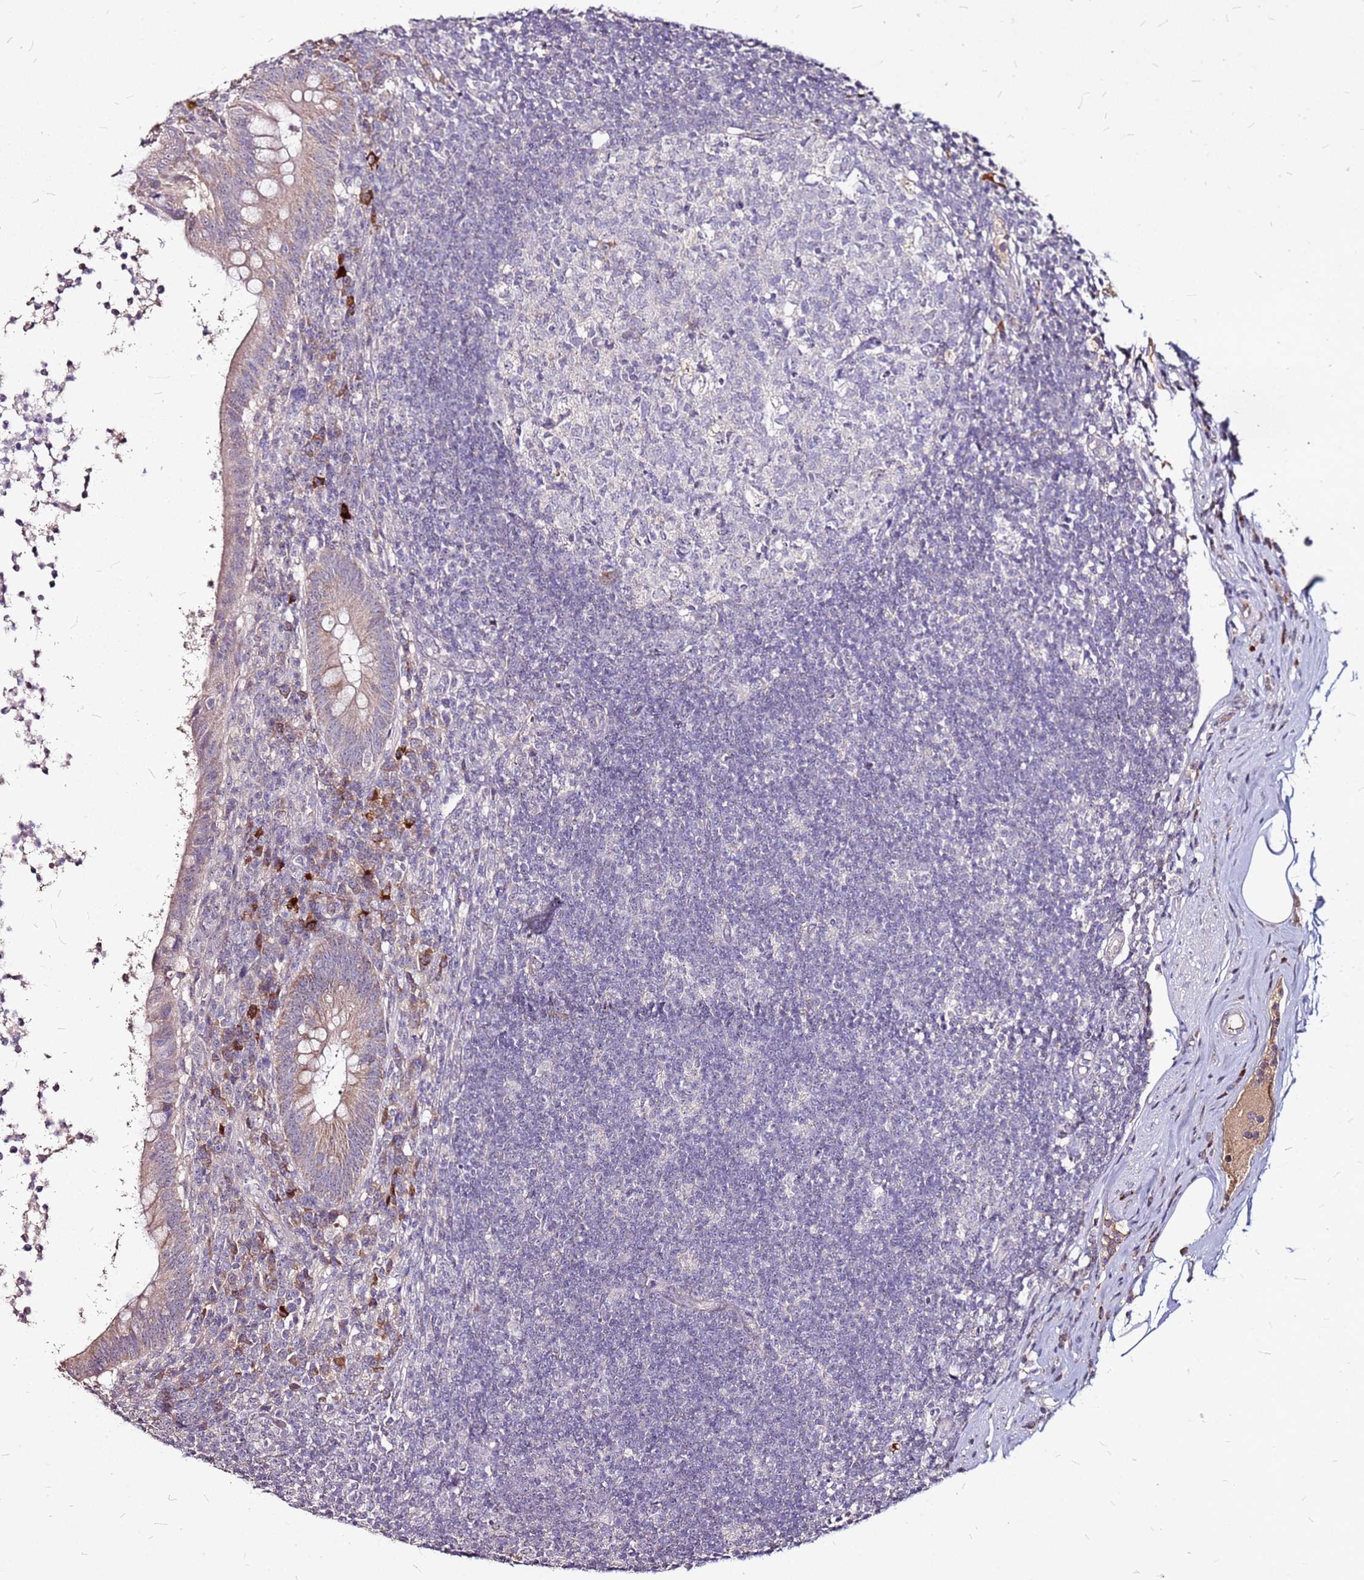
{"staining": {"intensity": "weak", "quantity": ">75%", "location": "cytoplasmic/membranous"}, "tissue": "appendix", "cell_type": "Glandular cells", "image_type": "normal", "snomed": [{"axis": "morphology", "description": "Normal tissue, NOS"}, {"axis": "topography", "description": "Appendix"}], "caption": "Protein staining of benign appendix exhibits weak cytoplasmic/membranous positivity in about >75% of glandular cells.", "gene": "DCDC2C", "patient": {"sex": "female", "age": 56}}